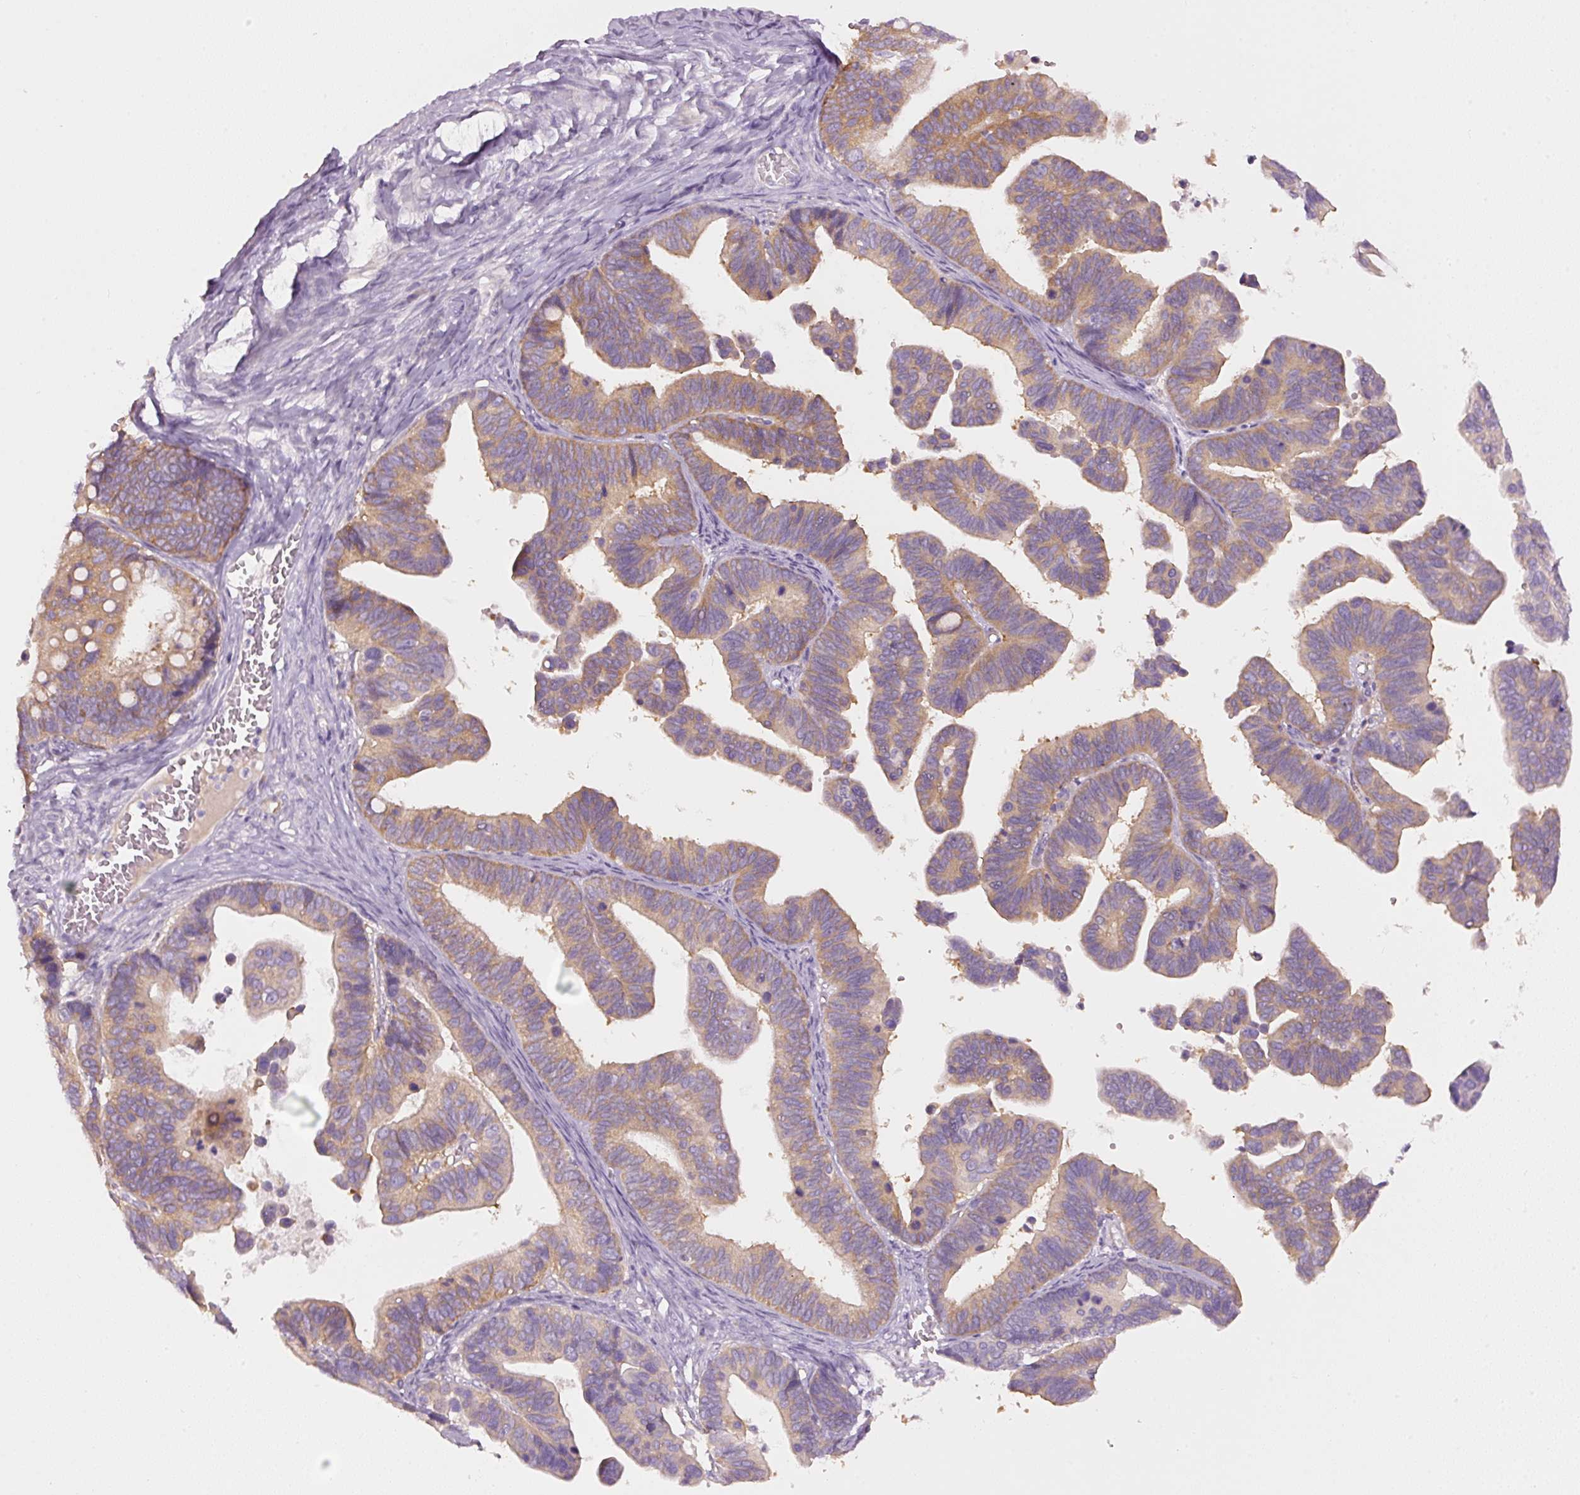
{"staining": {"intensity": "moderate", "quantity": ">75%", "location": "cytoplasmic/membranous"}, "tissue": "ovarian cancer", "cell_type": "Tumor cells", "image_type": "cancer", "snomed": [{"axis": "morphology", "description": "Cystadenocarcinoma, serous, NOS"}, {"axis": "topography", "description": "Ovary"}], "caption": "This micrograph exhibits immunohistochemistry staining of human ovarian cancer (serous cystadenocarcinoma), with medium moderate cytoplasmic/membranous staining in approximately >75% of tumor cells.", "gene": "PDXDC1", "patient": {"sex": "female", "age": 56}}